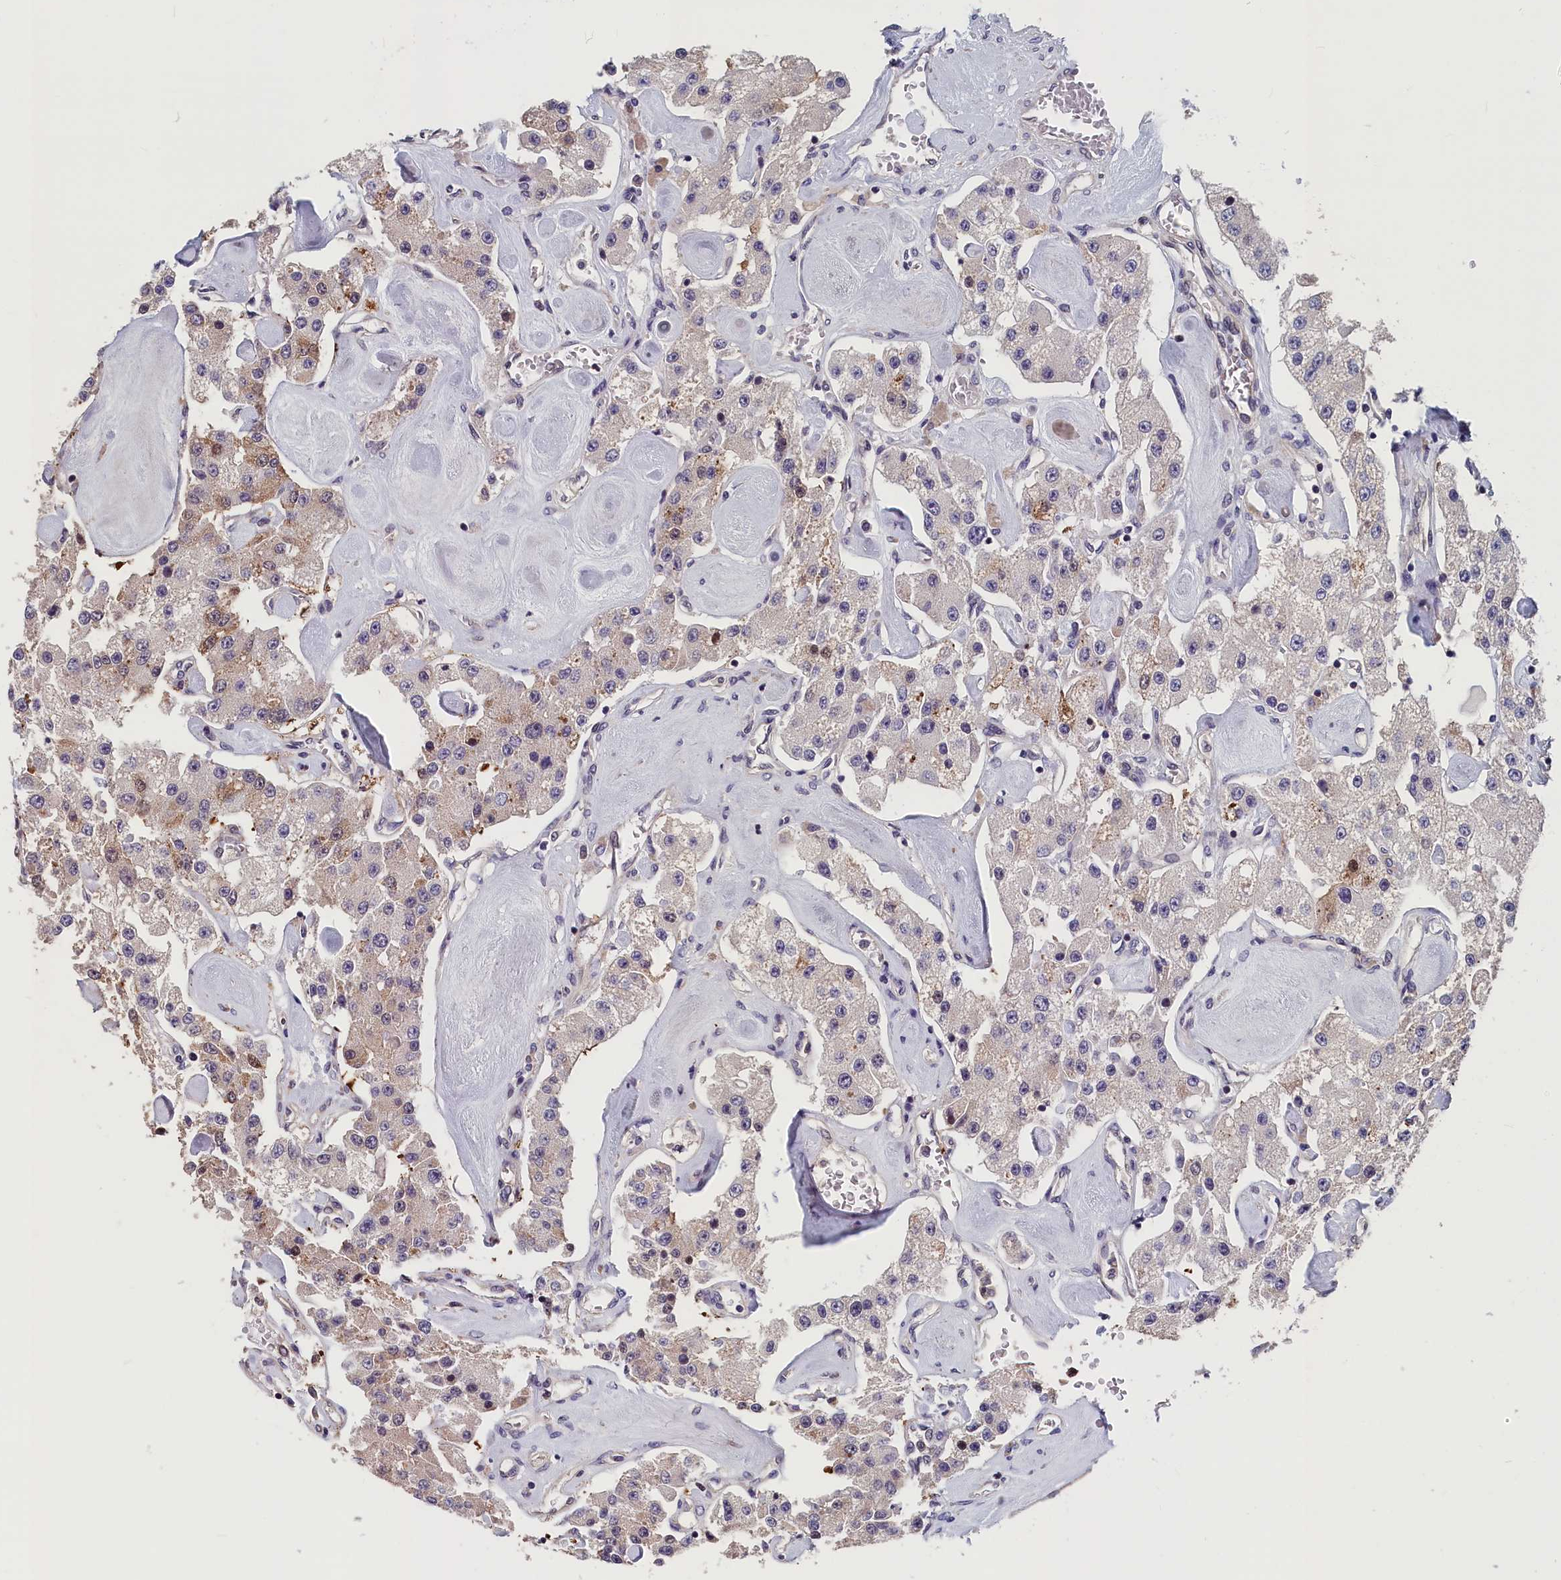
{"staining": {"intensity": "negative", "quantity": "none", "location": "none"}, "tissue": "carcinoid", "cell_type": "Tumor cells", "image_type": "cancer", "snomed": [{"axis": "morphology", "description": "Carcinoid, malignant, NOS"}, {"axis": "topography", "description": "Pancreas"}], "caption": "Immunohistochemistry (IHC) of human carcinoid exhibits no expression in tumor cells.", "gene": "TMEM116", "patient": {"sex": "male", "age": 41}}